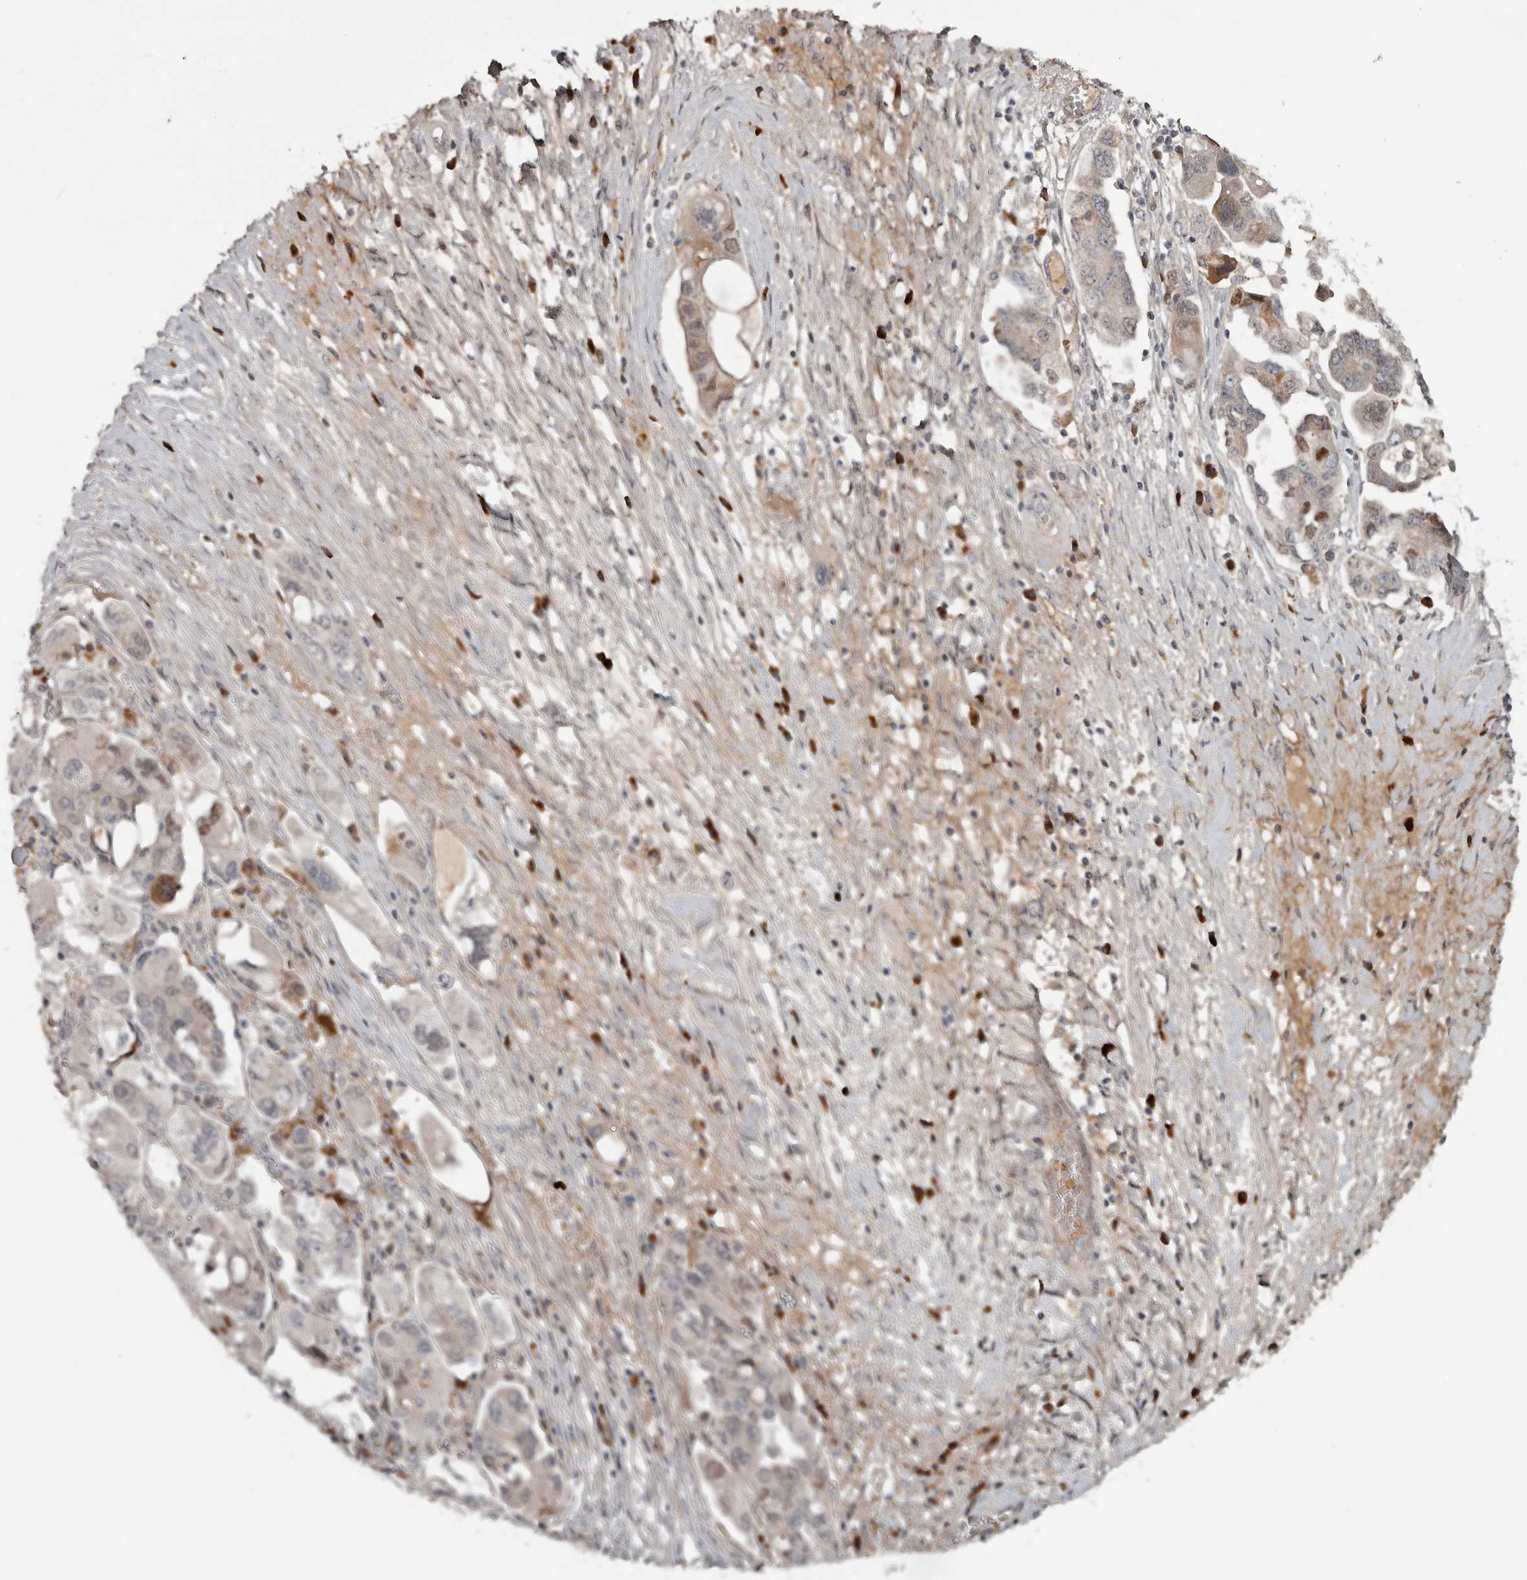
{"staining": {"intensity": "weak", "quantity": "<25%", "location": "cytoplasmic/membranous,nuclear"}, "tissue": "ovarian cancer", "cell_type": "Tumor cells", "image_type": "cancer", "snomed": [{"axis": "morphology", "description": "Carcinoma, NOS"}, {"axis": "morphology", "description": "Cystadenocarcinoma, serous, NOS"}, {"axis": "topography", "description": "Ovary"}], "caption": "A high-resolution image shows immunohistochemistry staining of serous cystadenocarcinoma (ovarian), which demonstrates no significant expression in tumor cells. Brightfield microscopy of immunohistochemistry (IHC) stained with DAB (brown) and hematoxylin (blue), captured at high magnification.", "gene": "ZNF277", "patient": {"sex": "female", "age": 69}}